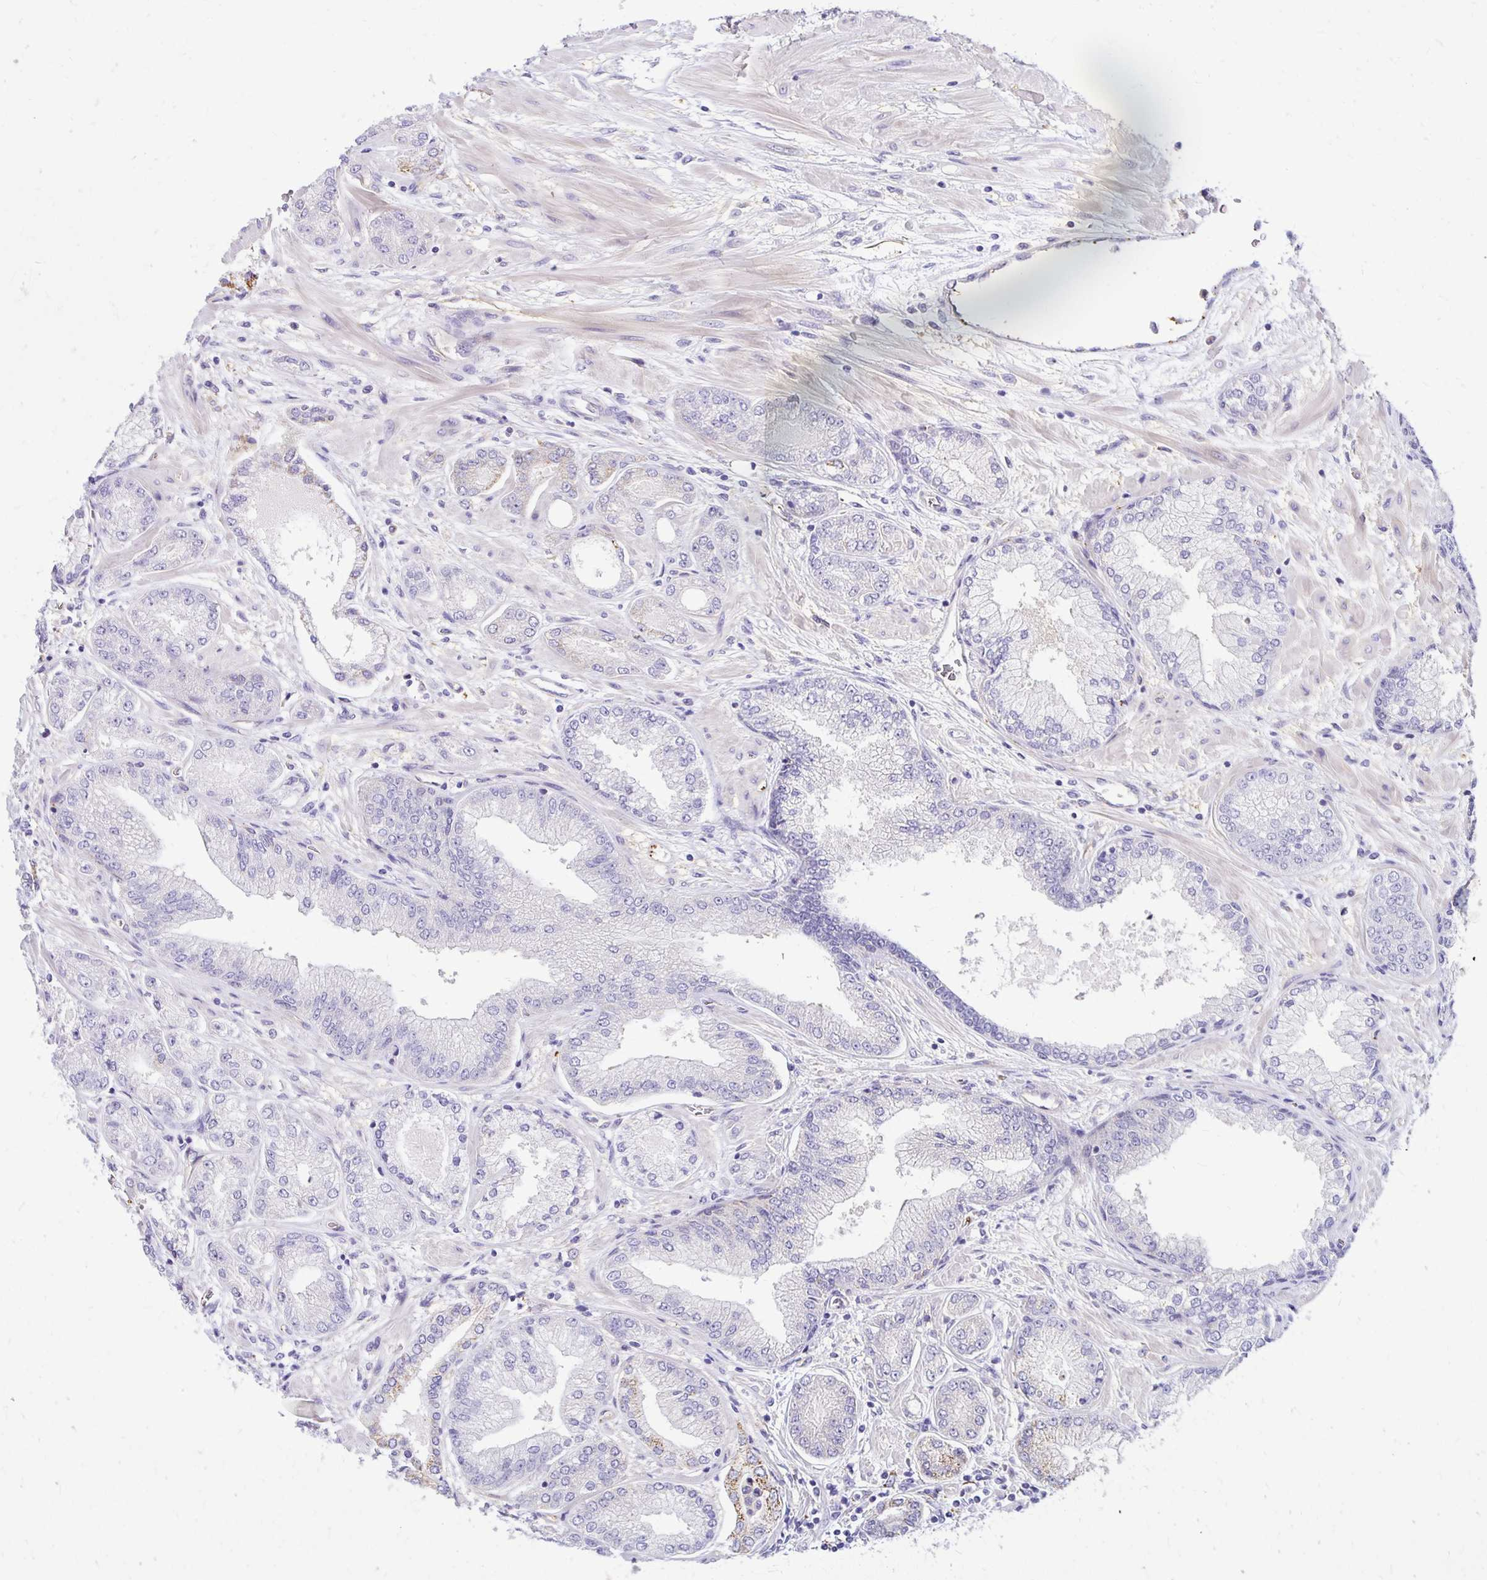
{"staining": {"intensity": "negative", "quantity": "none", "location": "none"}, "tissue": "prostate cancer", "cell_type": "Tumor cells", "image_type": "cancer", "snomed": [{"axis": "morphology", "description": "Adenocarcinoma, Low grade"}, {"axis": "topography", "description": "Prostate"}], "caption": "Prostate cancer was stained to show a protein in brown. There is no significant staining in tumor cells. (DAB immunohistochemistry visualized using brightfield microscopy, high magnification).", "gene": "TTYH1", "patient": {"sex": "male", "age": 55}}